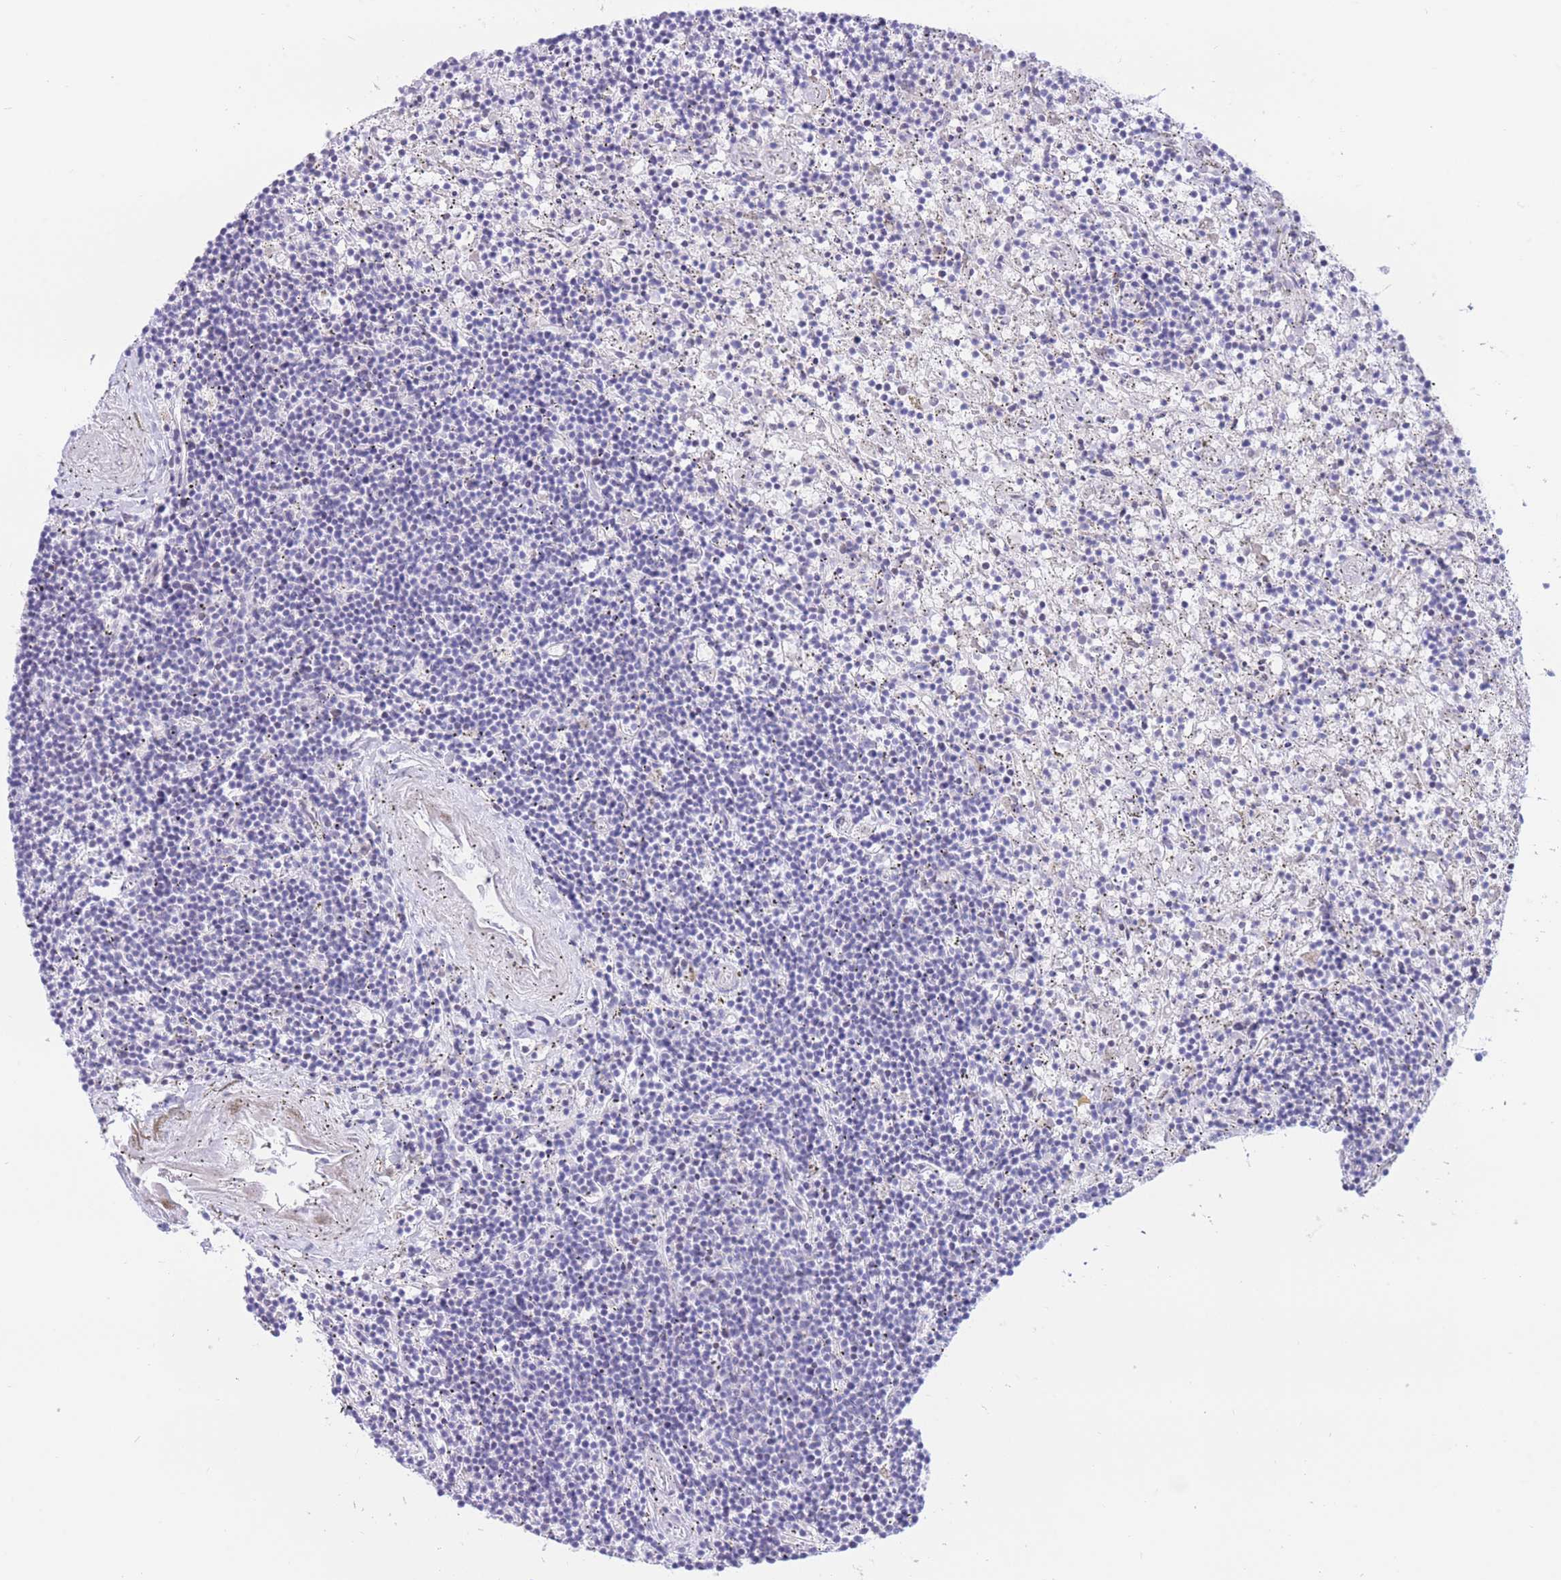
{"staining": {"intensity": "negative", "quantity": "none", "location": "none"}, "tissue": "lymphoma", "cell_type": "Tumor cells", "image_type": "cancer", "snomed": [{"axis": "morphology", "description": "Malignant lymphoma, non-Hodgkin's type, Low grade"}, {"axis": "topography", "description": "Spleen"}], "caption": "IHC of human malignant lymphoma, non-Hodgkin's type (low-grade) exhibits no expression in tumor cells. (DAB (3,3'-diaminobenzidine) IHC with hematoxylin counter stain).", "gene": "RPL39L", "patient": {"sex": "male", "age": 76}}